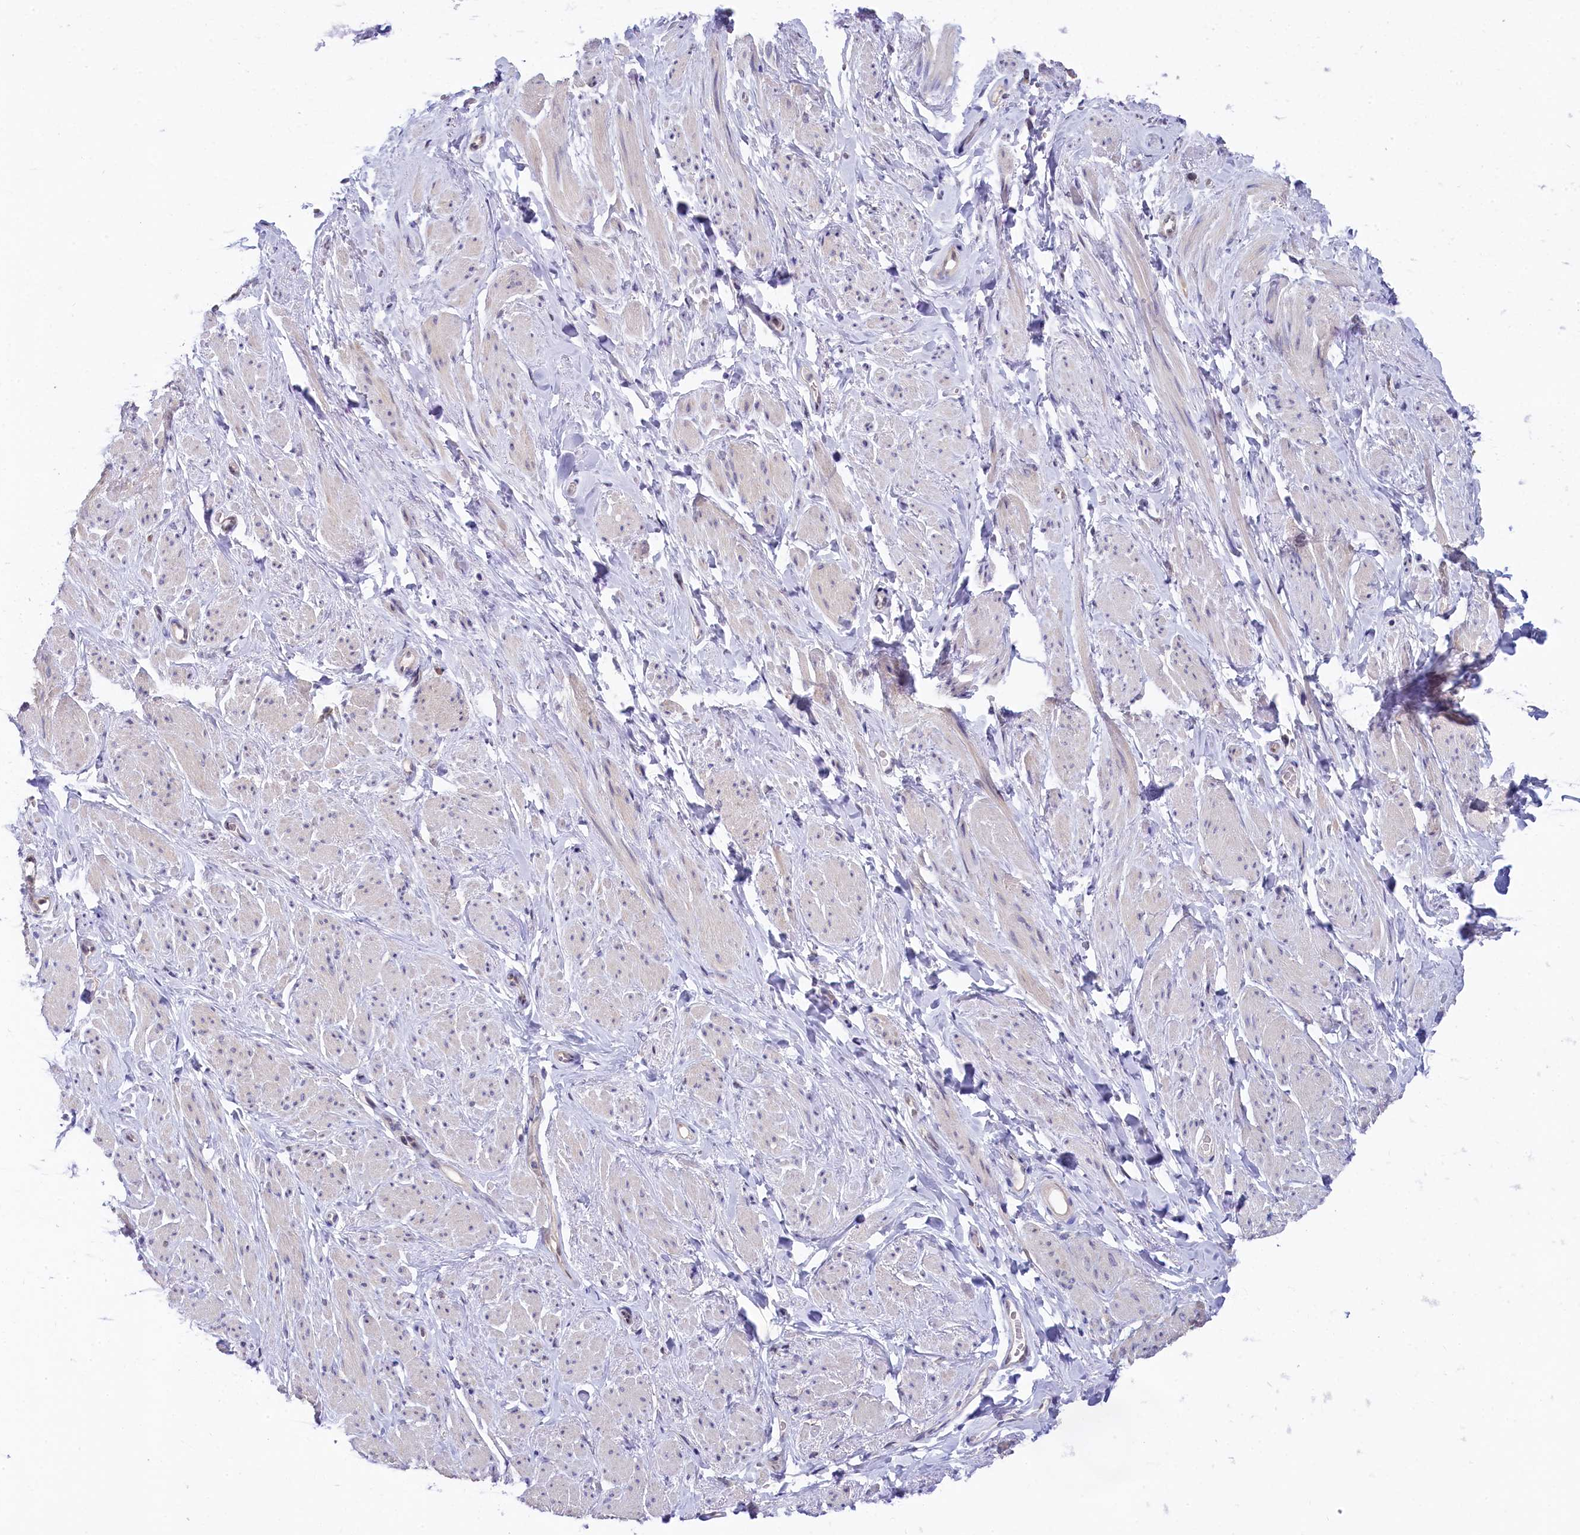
{"staining": {"intensity": "negative", "quantity": "none", "location": "none"}, "tissue": "smooth muscle", "cell_type": "Smooth muscle cells", "image_type": "normal", "snomed": [{"axis": "morphology", "description": "Normal tissue, NOS"}, {"axis": "topography", "description": "Smooth muscle"}, {"axis": "topography", "description": "Peripheral nerve tissue"}], "caption": "Immunohistochemistry (IHC) photomicrograph of unremarkable smooth muscle: smooth muscle stained with DAB shows no significant protein staining in smooth muscle cells. The staining was performed using DAB to visualize the protein expression in brown, while the nuclei were stained in blue with hematoxylin (Magnification: 20x).", "gene": "C11orf54", "patient": {"sex": "male", "age": 69}}